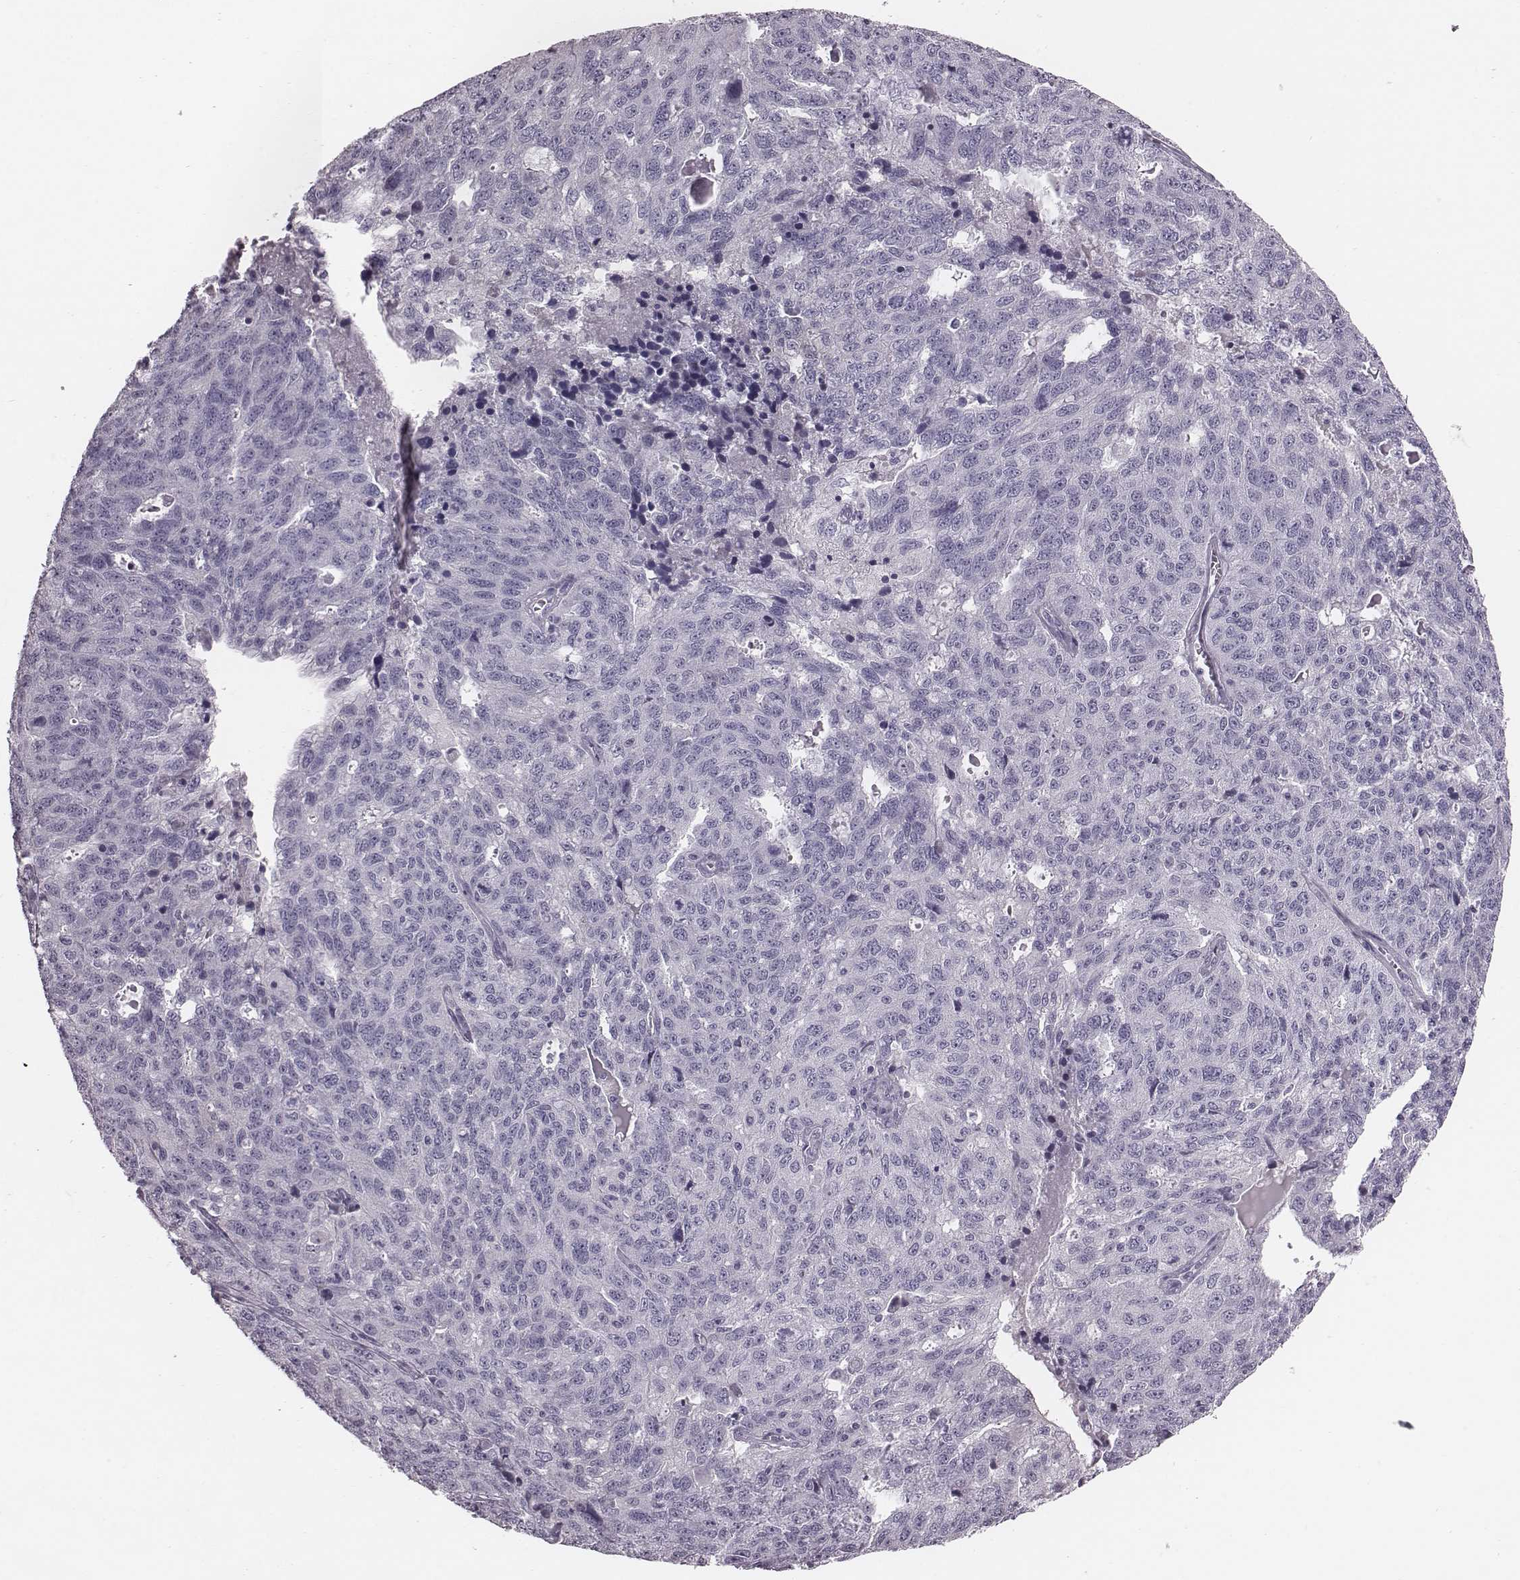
{"staining": {"intensity": "negative", "quantity": "none", "location": "none"}, "tissue": "ovarian cancer", "cell_type": "Tumor cells", "image_type": "cancer", "snomed": [{"axis": "morphology", "description": "Cystadenocarcinoma, serous, NOS"}, {"axis": "topography", "description": "Ovary"}], "caption": "Immunohistochemistry (IHC) image of neoplastic tissue: ovarian serous cystadenocarcinoma stained with DAB displays no significant protein expression in tumor cells.", "gene": "PDE8B", "patient": {"sex": "female", "age": 71}}